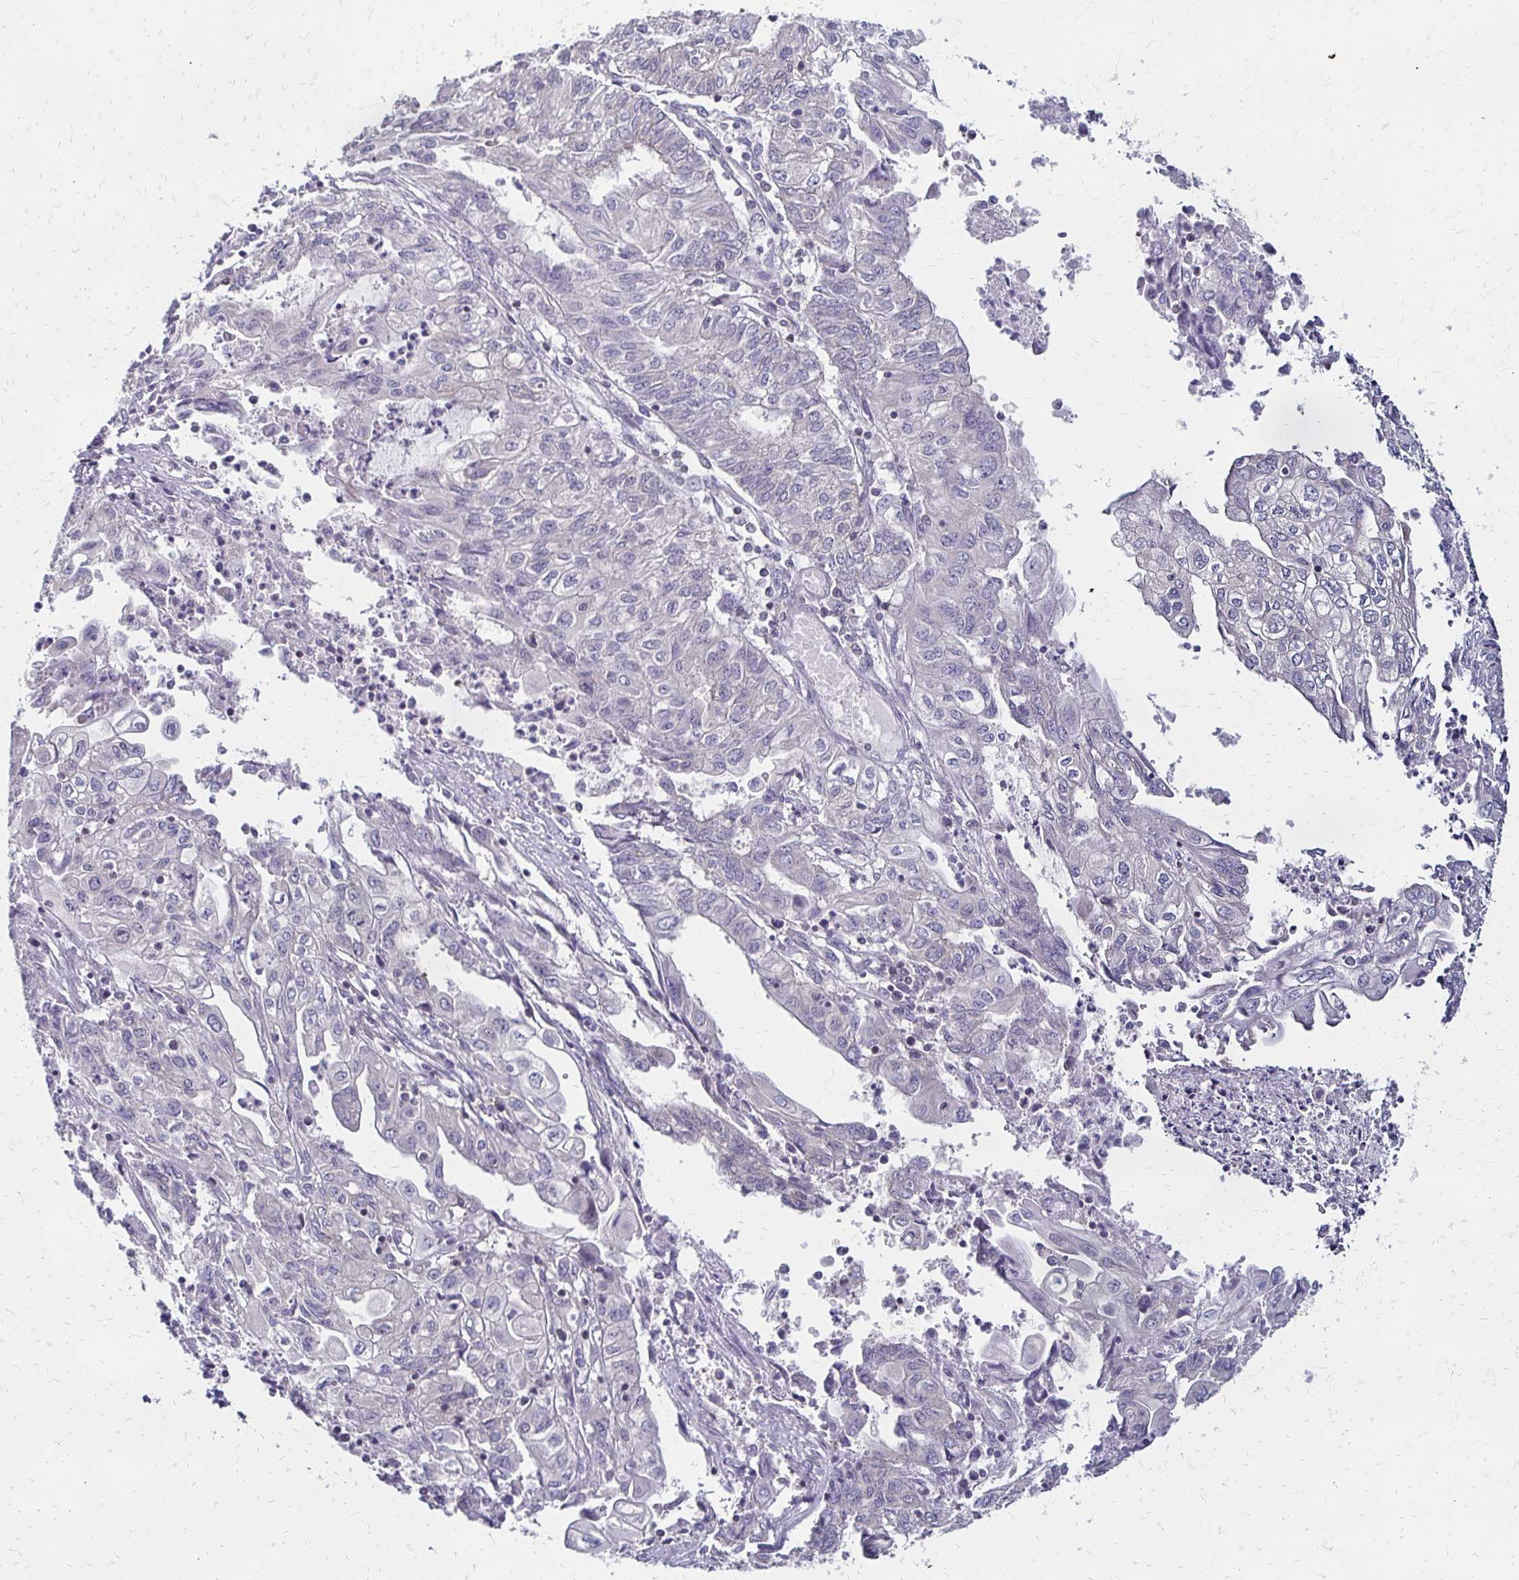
{"staining": {"intensity": "negative", "quantity": "none", "location": "none"}, "tissue": "endometrial cancer", "cell_type": "Tumor cells", "image_type": "cancer", "snomed": [{"axis": "morphology", "description": "Adenocarcinoma, NOS"}, {"axis": "topography", "description": "Endometrium"}], "caption": "Tumor cells are negative for protein expression in human adenocarcinoma (endometrial). The staining is performed using DAB brown chromogen with nuclei counter-stained in using hematoxylin.", "gene": "CBX7", "patient": {"sex": "female", "age": 54}}